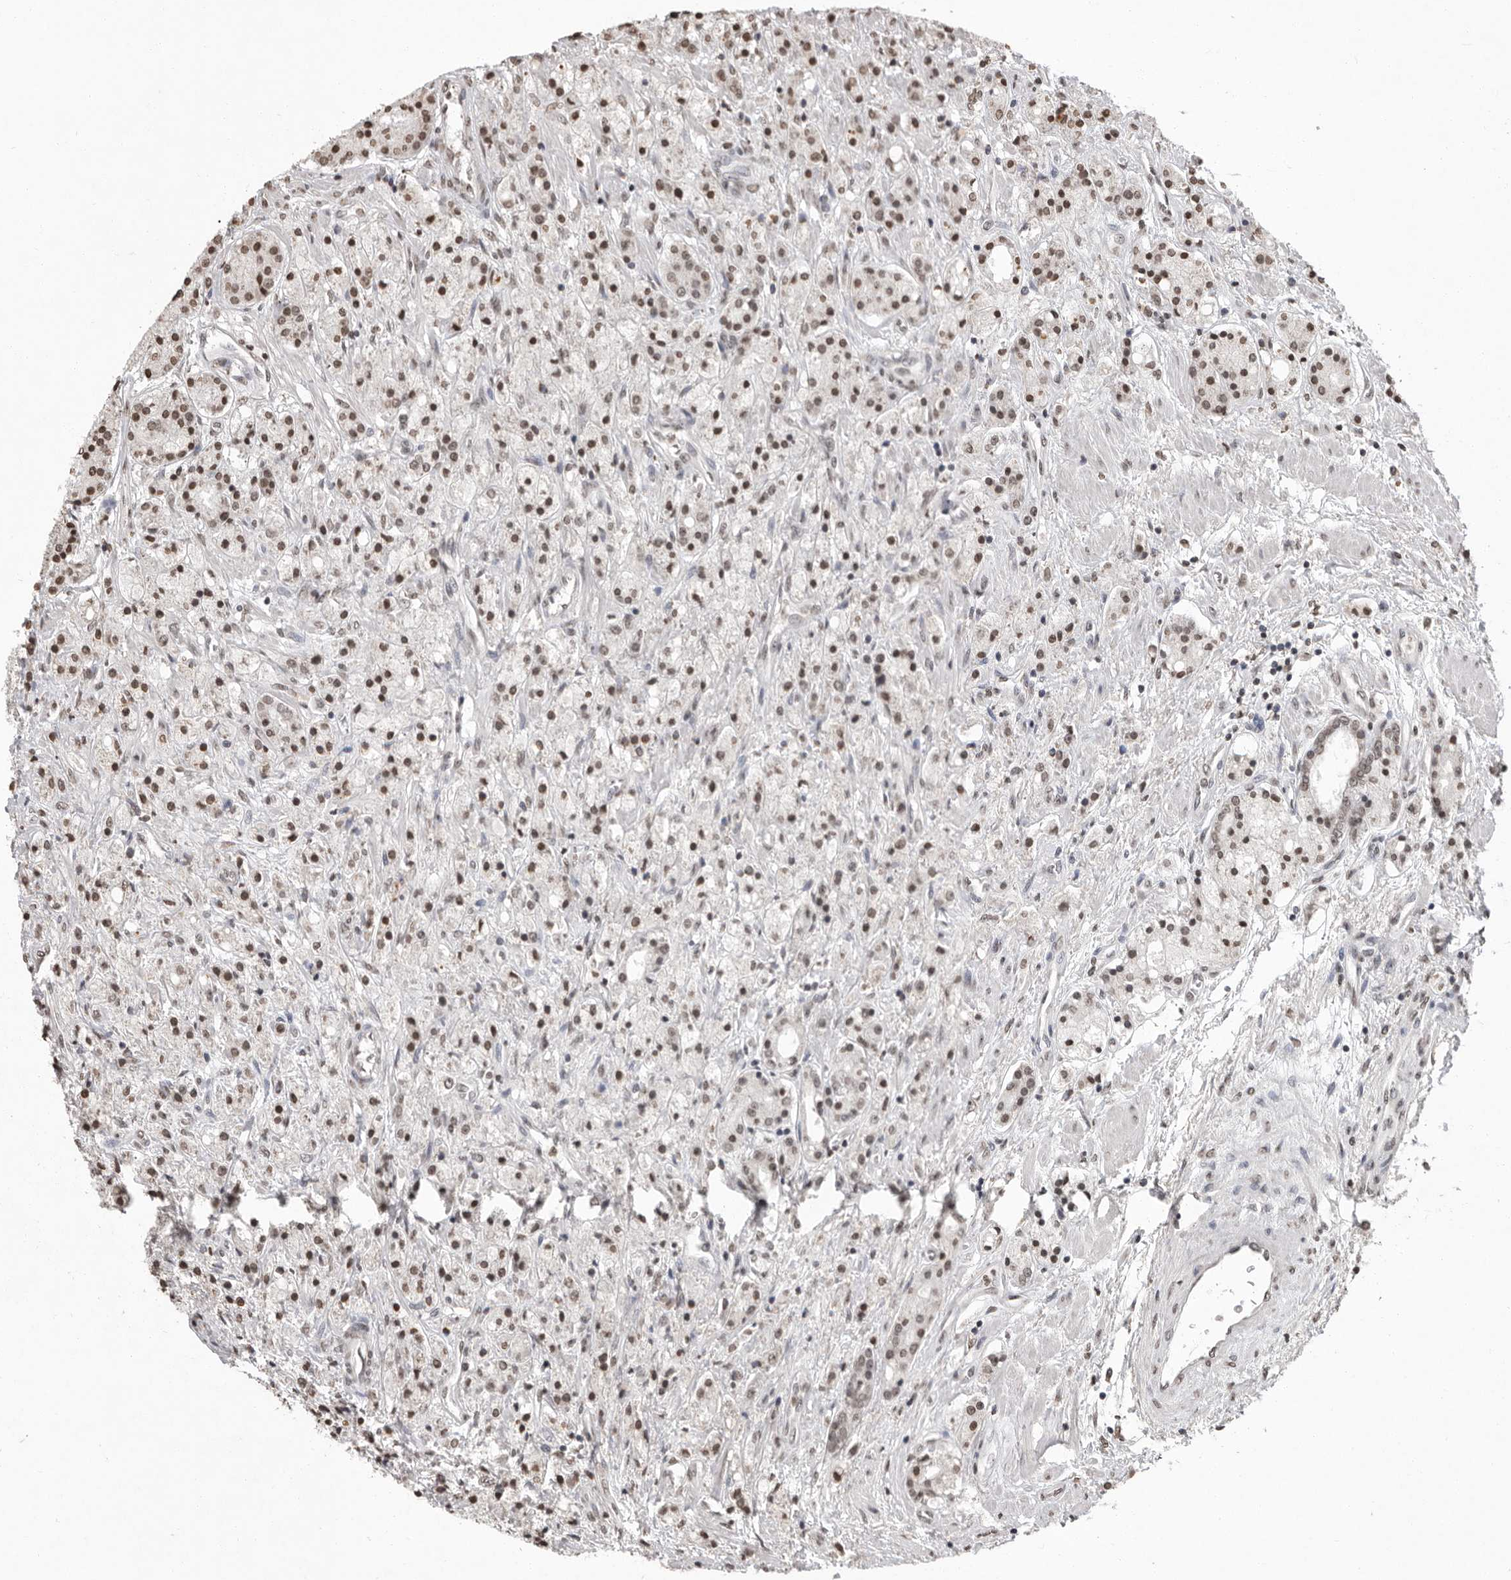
{"staining": {"intensity": "weak", "quantity": "25%-75%", "location": "nuclear"}, "tissue": "prostate cancer", "cell_type": "Tumor cells", "image_type": "cancer", "snomed": [{"axis": "morphology", "description": "Adenocarcinoma, High grade"}, {"axis": "topography", "description": "Prostate"}], "caption": "Immunohistochemical staining of prostate cancer exhibits low levels of weak nuclear protein positivity in approximately 25%-75% of tumor cells.", "gene": "WDR45", "patient": {"sex": "male", "age": 60}}